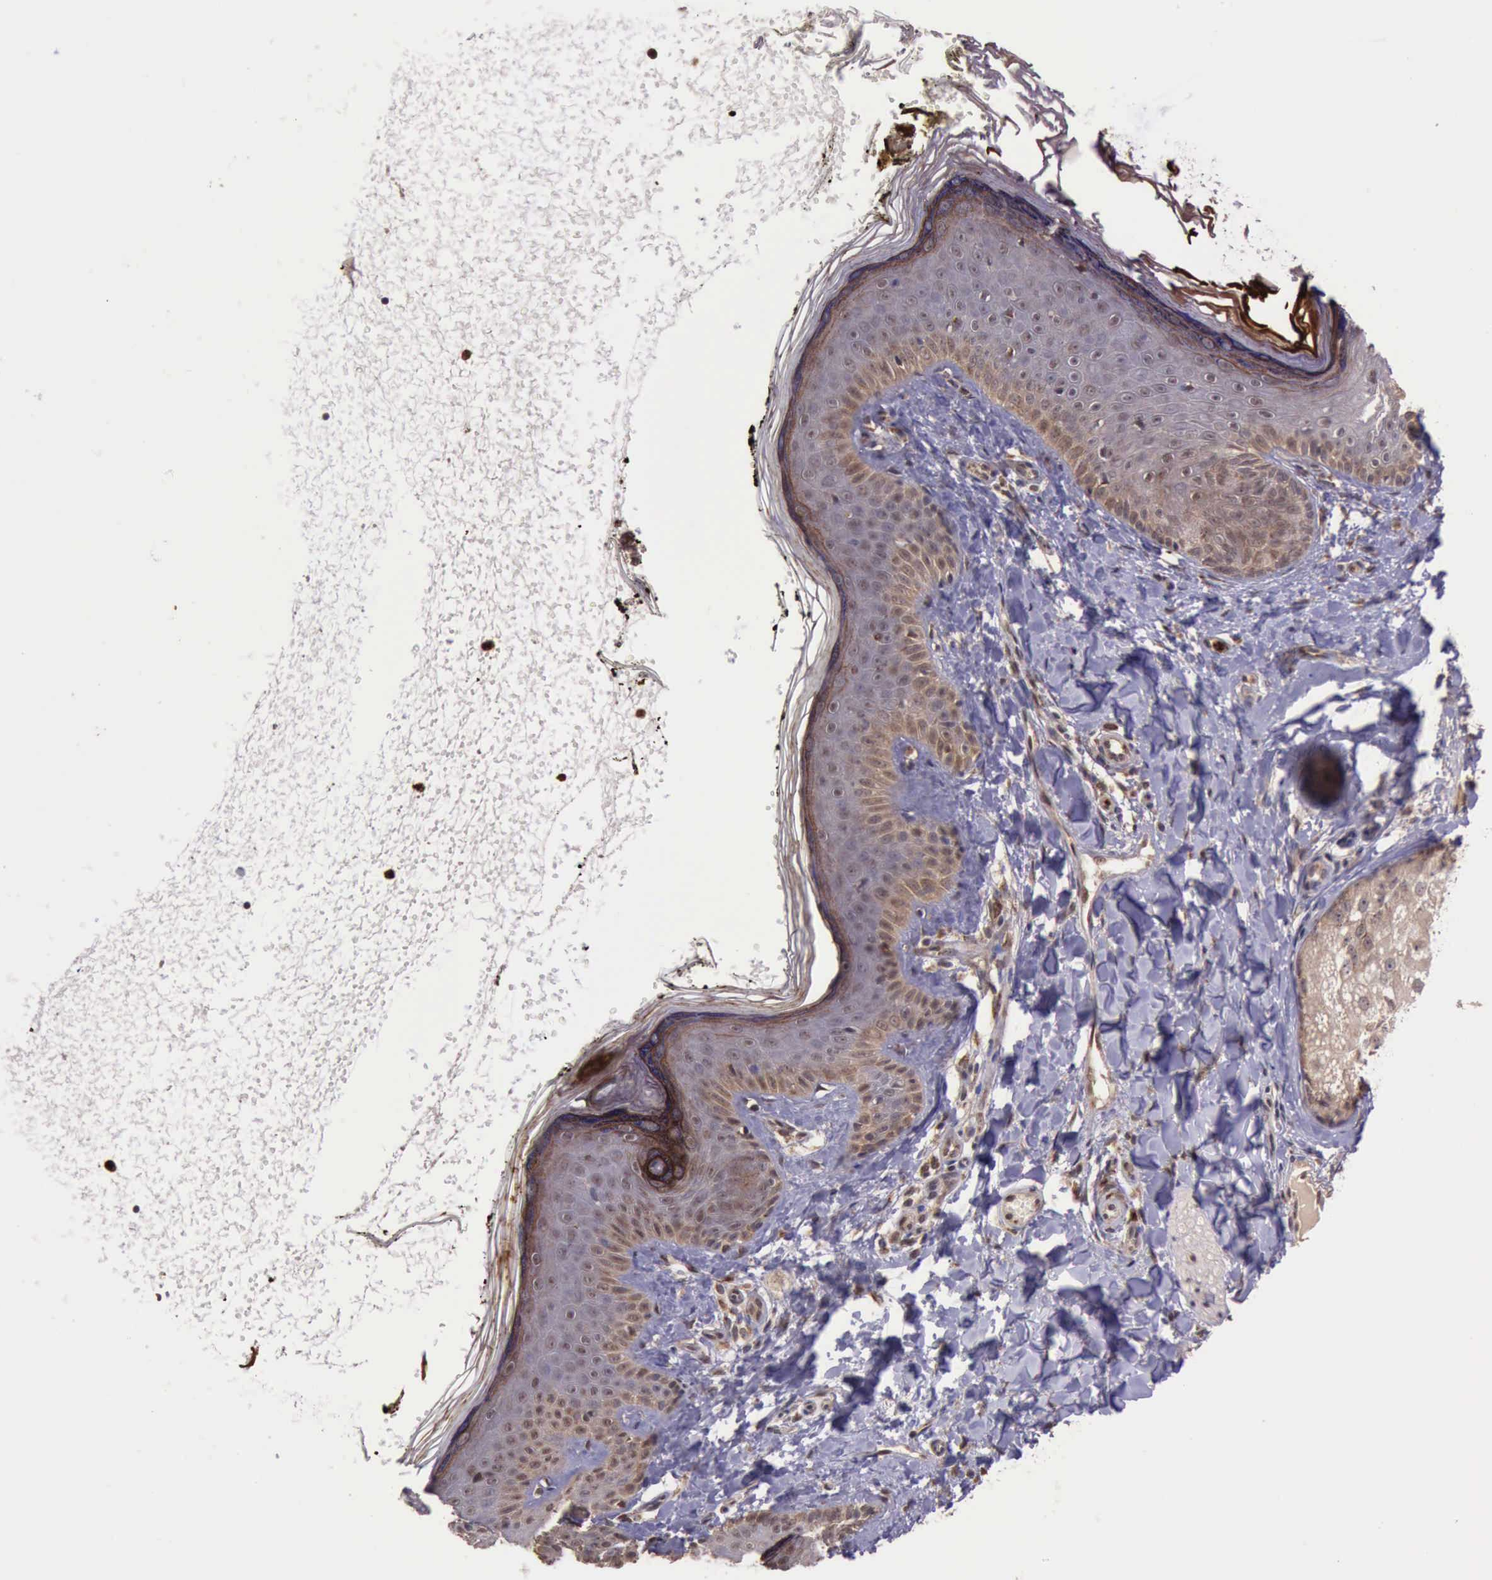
{"staining": {"intensity": "strong", "quantity": ">75%", "location": "cytoplasmic/membranous"}, "tissue": "skin", "cell_type": "Fibroblasts", "image_type": "normal", "snomed": [{"axis": "morphology", "description": "Normal tissue, NOS"}, {"axis": "topography", "description": "Skin"}], "caption": "Immunohistochemical staining of benign human skin displays strong cytoplasmic/membranous protein positivity in about >75% of fibroblasts.", "gene": "ARMCX3", "patient": {"sex": "female", "age": 15}}